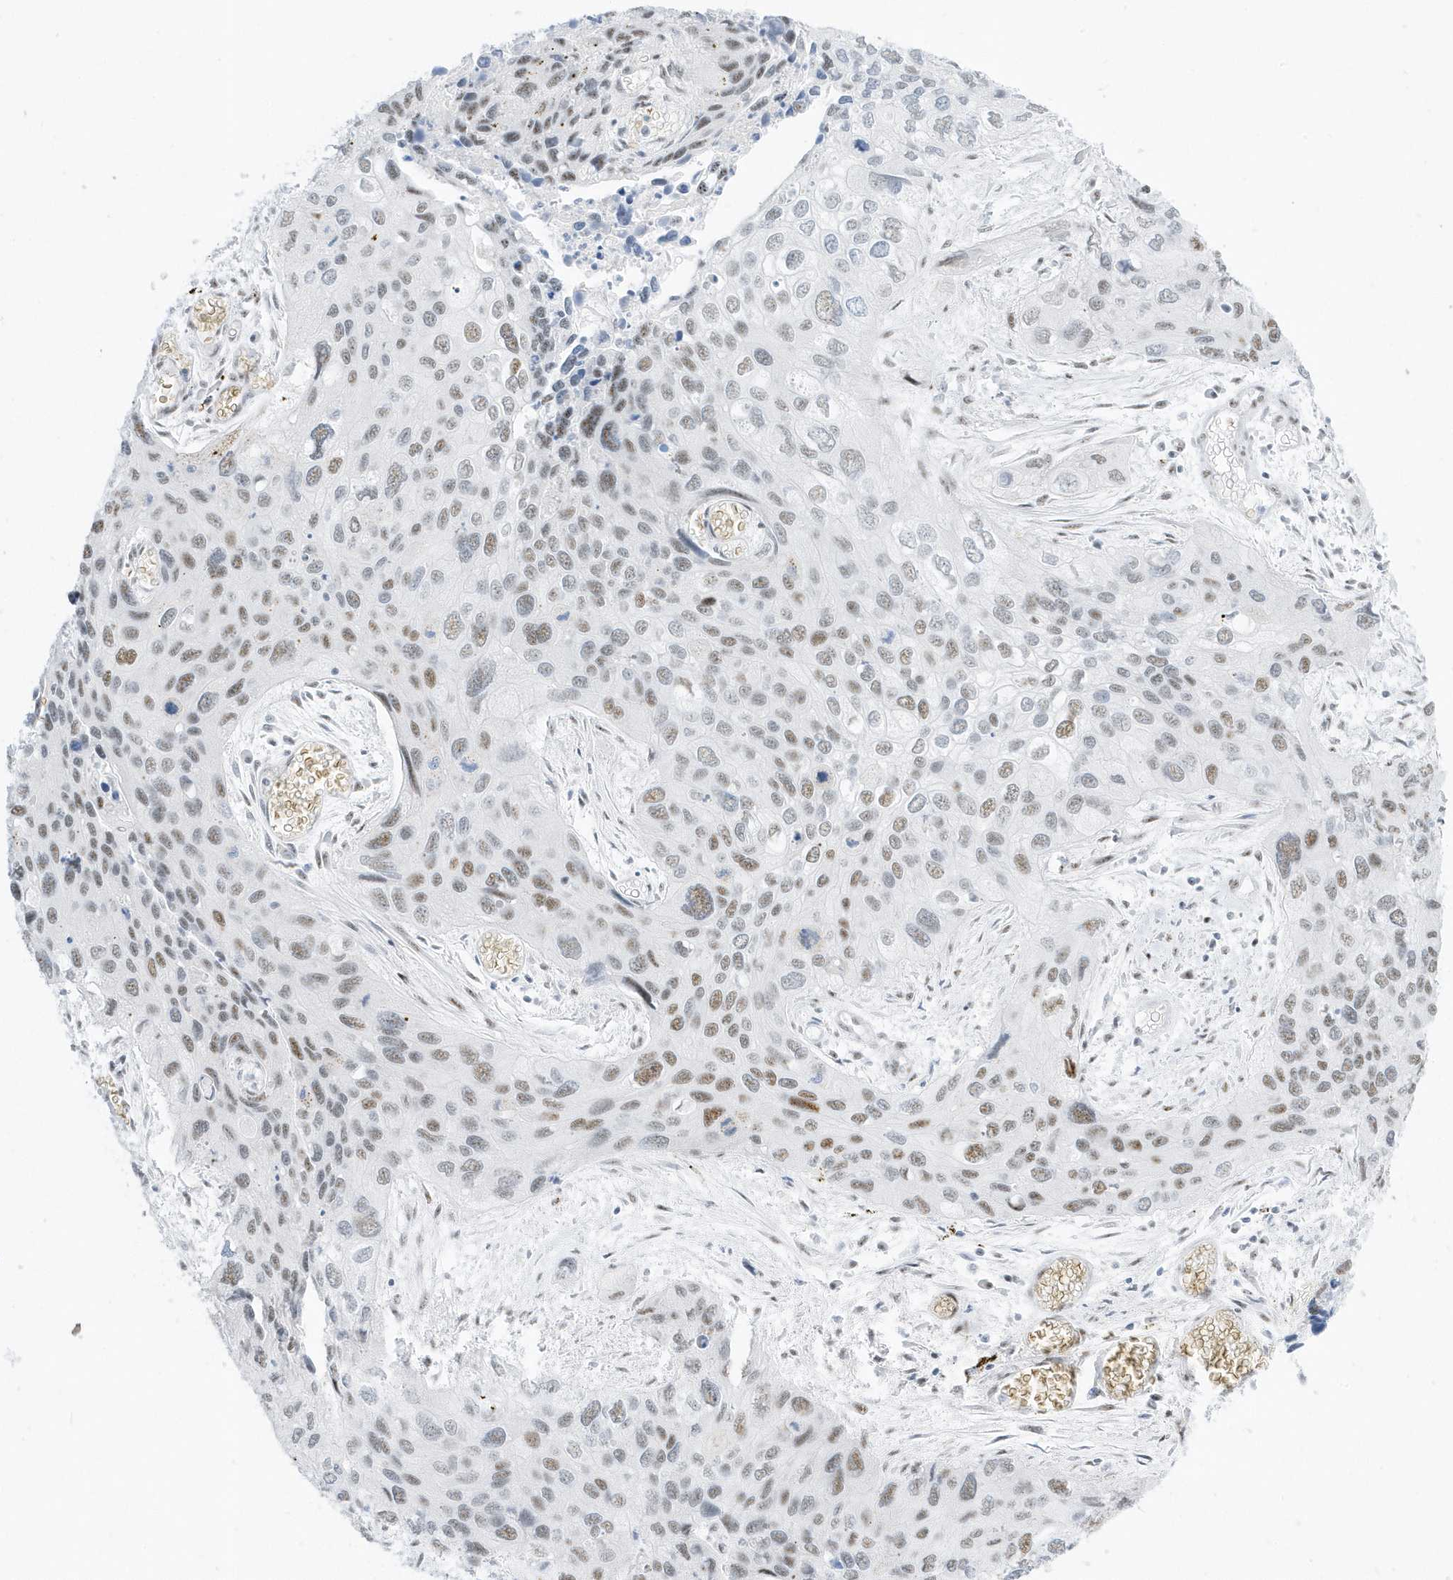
{"staining": {"intensity": "moderate", "quantity": "25%-75%", "location": "nuclear"}, "tissue": "cervical cancer", "cell_type": "Tumor cells", "image_type": "cancer", "snomed": [{"axis": "morphology", "description": "Squamous cell carcinoma, NOS"}, {"axis": "topography", "description": "Cervix"}], "caption": "Immunohistochemical staining of human cervical cancer (squamous cell carcinoma) demonstrates moderate nuclear protein positivity in approximately 25%-75% of tumor cells.", "gene": "PLEKHN1", "patient": {"sex": "female", "age": 55}}